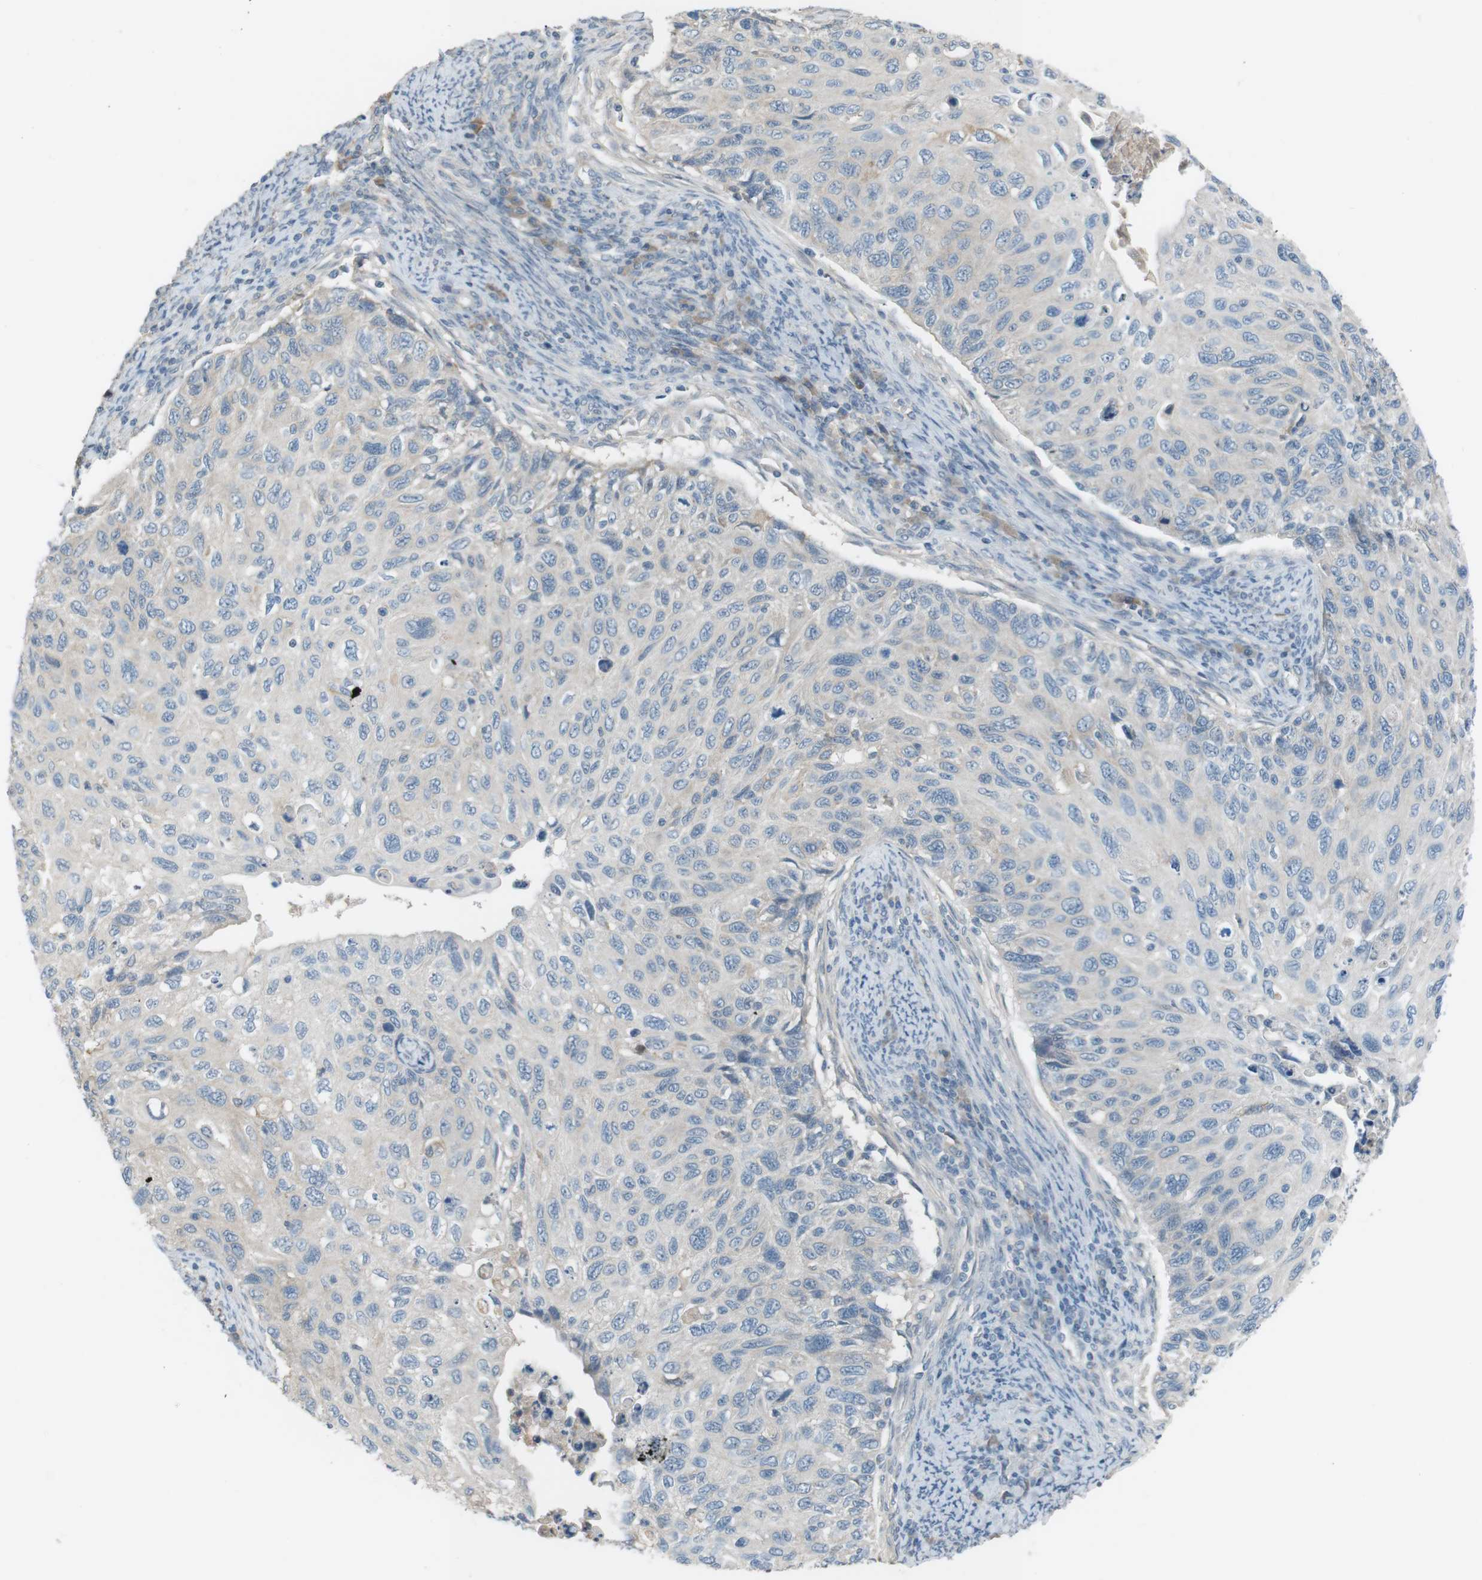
{"staining": {"intensity": "negative", "quantity": "none", "location": "none"}, "tissue": "cervical cancer", "cell_type": "Tumor cells", "image_type": "cancer", "snomed": [{"axis": "morphology", "description": "Squamous cell carcinoma, NOS"}, {"axis": "topography", "description": "Cervix"}], "caption": "The IHC photomicrograph has no significant positivity in tumor cells of squamous cell carcinoma (cervical) tissue.", "gene": "RTN3", "patient": {"sex": "female", "age": 70}}